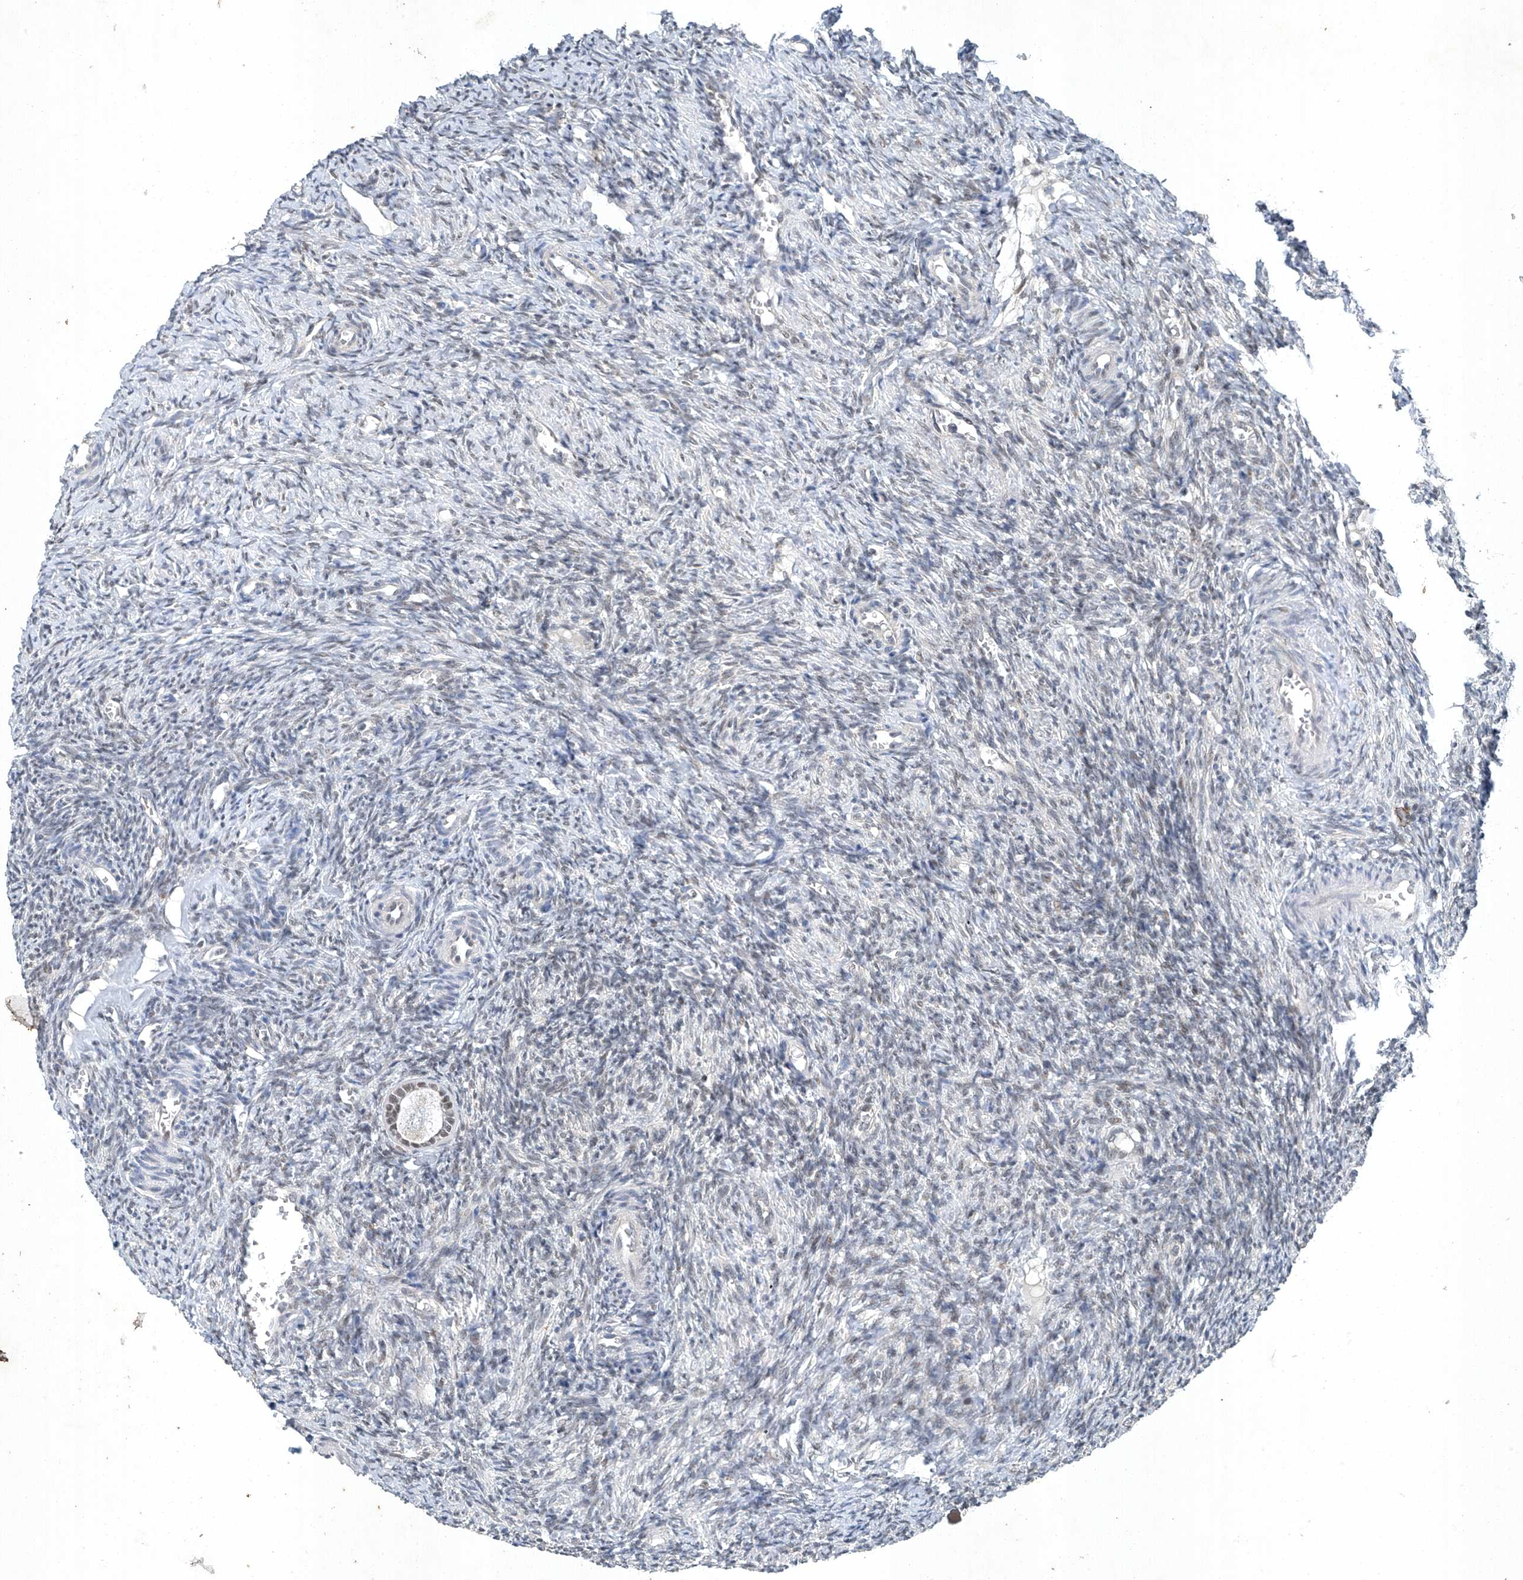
{"staining": {"intensity": "weak", "quantity": "25%-75%", "location": "nuclear"}, "tissue": "ovary", "cell_type": "Follicle cells", "image_type": "normal", "snomed": [{"axis": "morphology", "description": "Normal tissue, NOS"}, {"axis": "topography", "description": "Ovary"}], "caption": "Protein expression analysis of unremarkable ovary shows weak nuclear positivity in about 25%-75% of follicle cells.", "gene": "TAF8", "patient": {"sex": "female", "age": 27}}